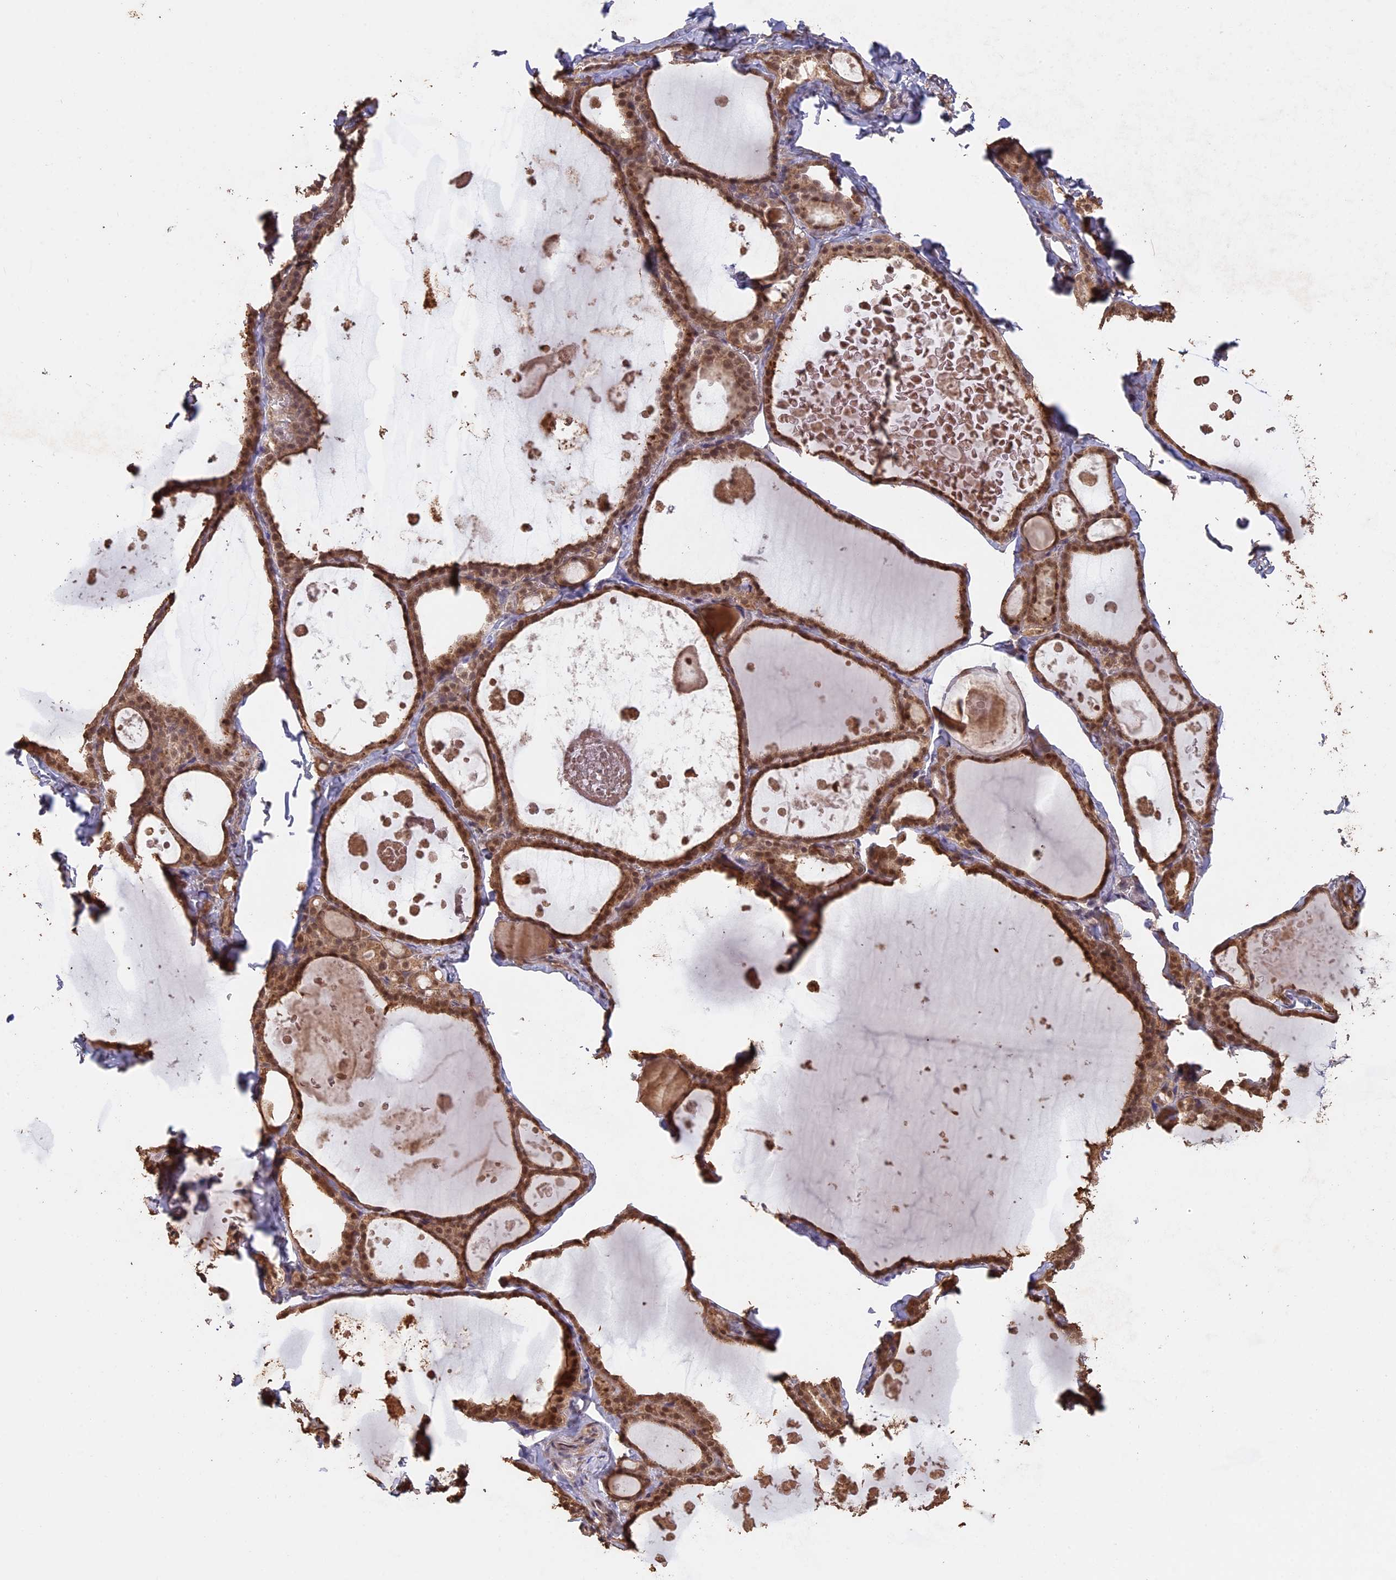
{"staining": {"intensity": "moderate", "quantity": ">75%", "location": "cytoplasmic/membranous,nuclear"}, "tissue": "thyroid gland", "cell_type": "Glandular cells", "image_type": "normal", "snomed": [{"axis": "morphology", "description": "Normal tissue, NOS"}, {"axis": "topography", "description": "Thyroid gland"}], "caption": "Brown immunohistochemical staining in normal human thyroid gland demonstrates moderate cytoplasmic/membranous,nuclear expression in approximately >75% of glandular cells.", "gene": "PSMC6", "patient": {"sex": "male", "age": 56}}